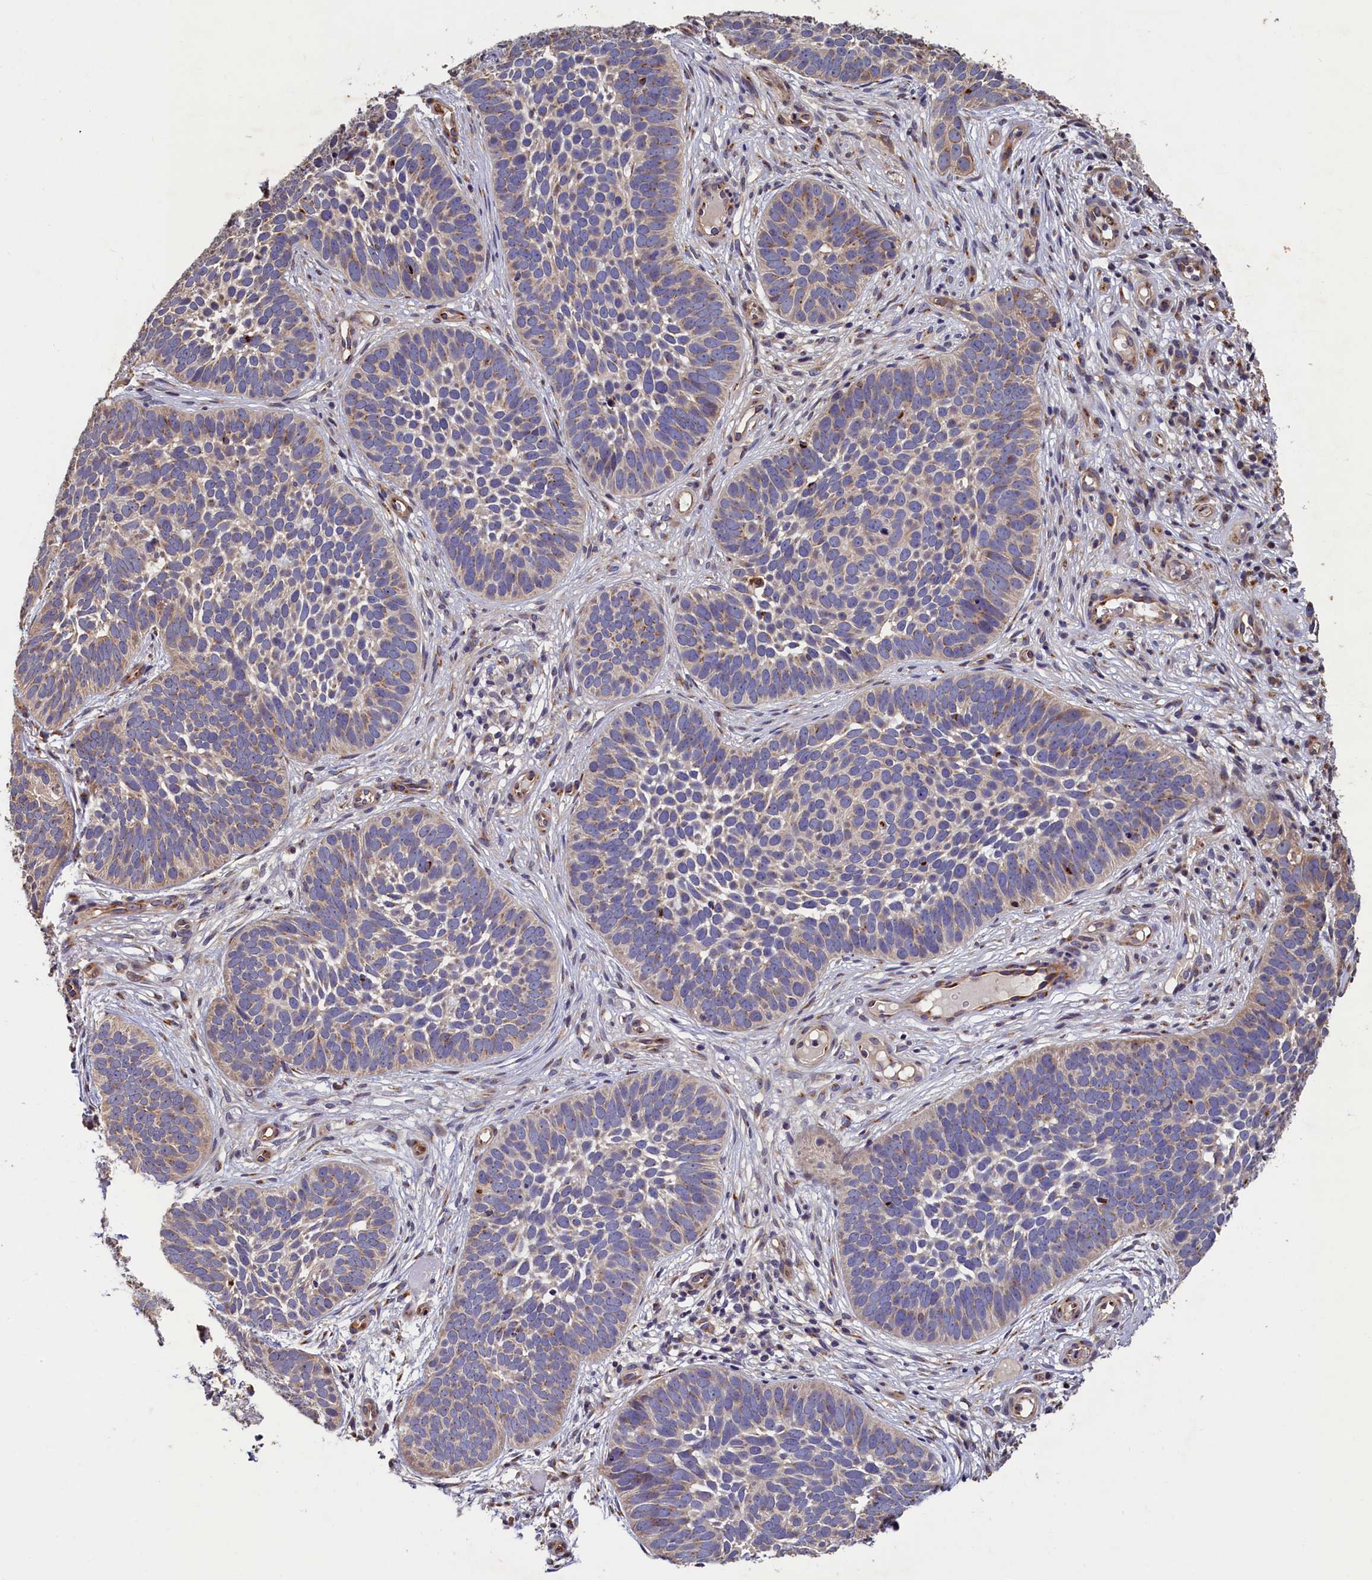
{"staining": {"intensity": "weak", "quantity": "<25%", "location": "cytoplasmic/membranous"}, "tissue": "skin cancer", "cell_type": "Tumor cells", "image_type": "cancer", "snomed": [{"axis": "morphology", "description": "Basal cell carcinoma"}, {"axis": "topography", "description": "Skin"}], "caption": "Tumor cells are negative for brown protein staining in skin basal cell carcinoma. (Immunohistochemistry (ihc), brightfield microscopy, high magnification).", "gene": "TMEM181", "patient": {"sex": "male", "age": 89}}